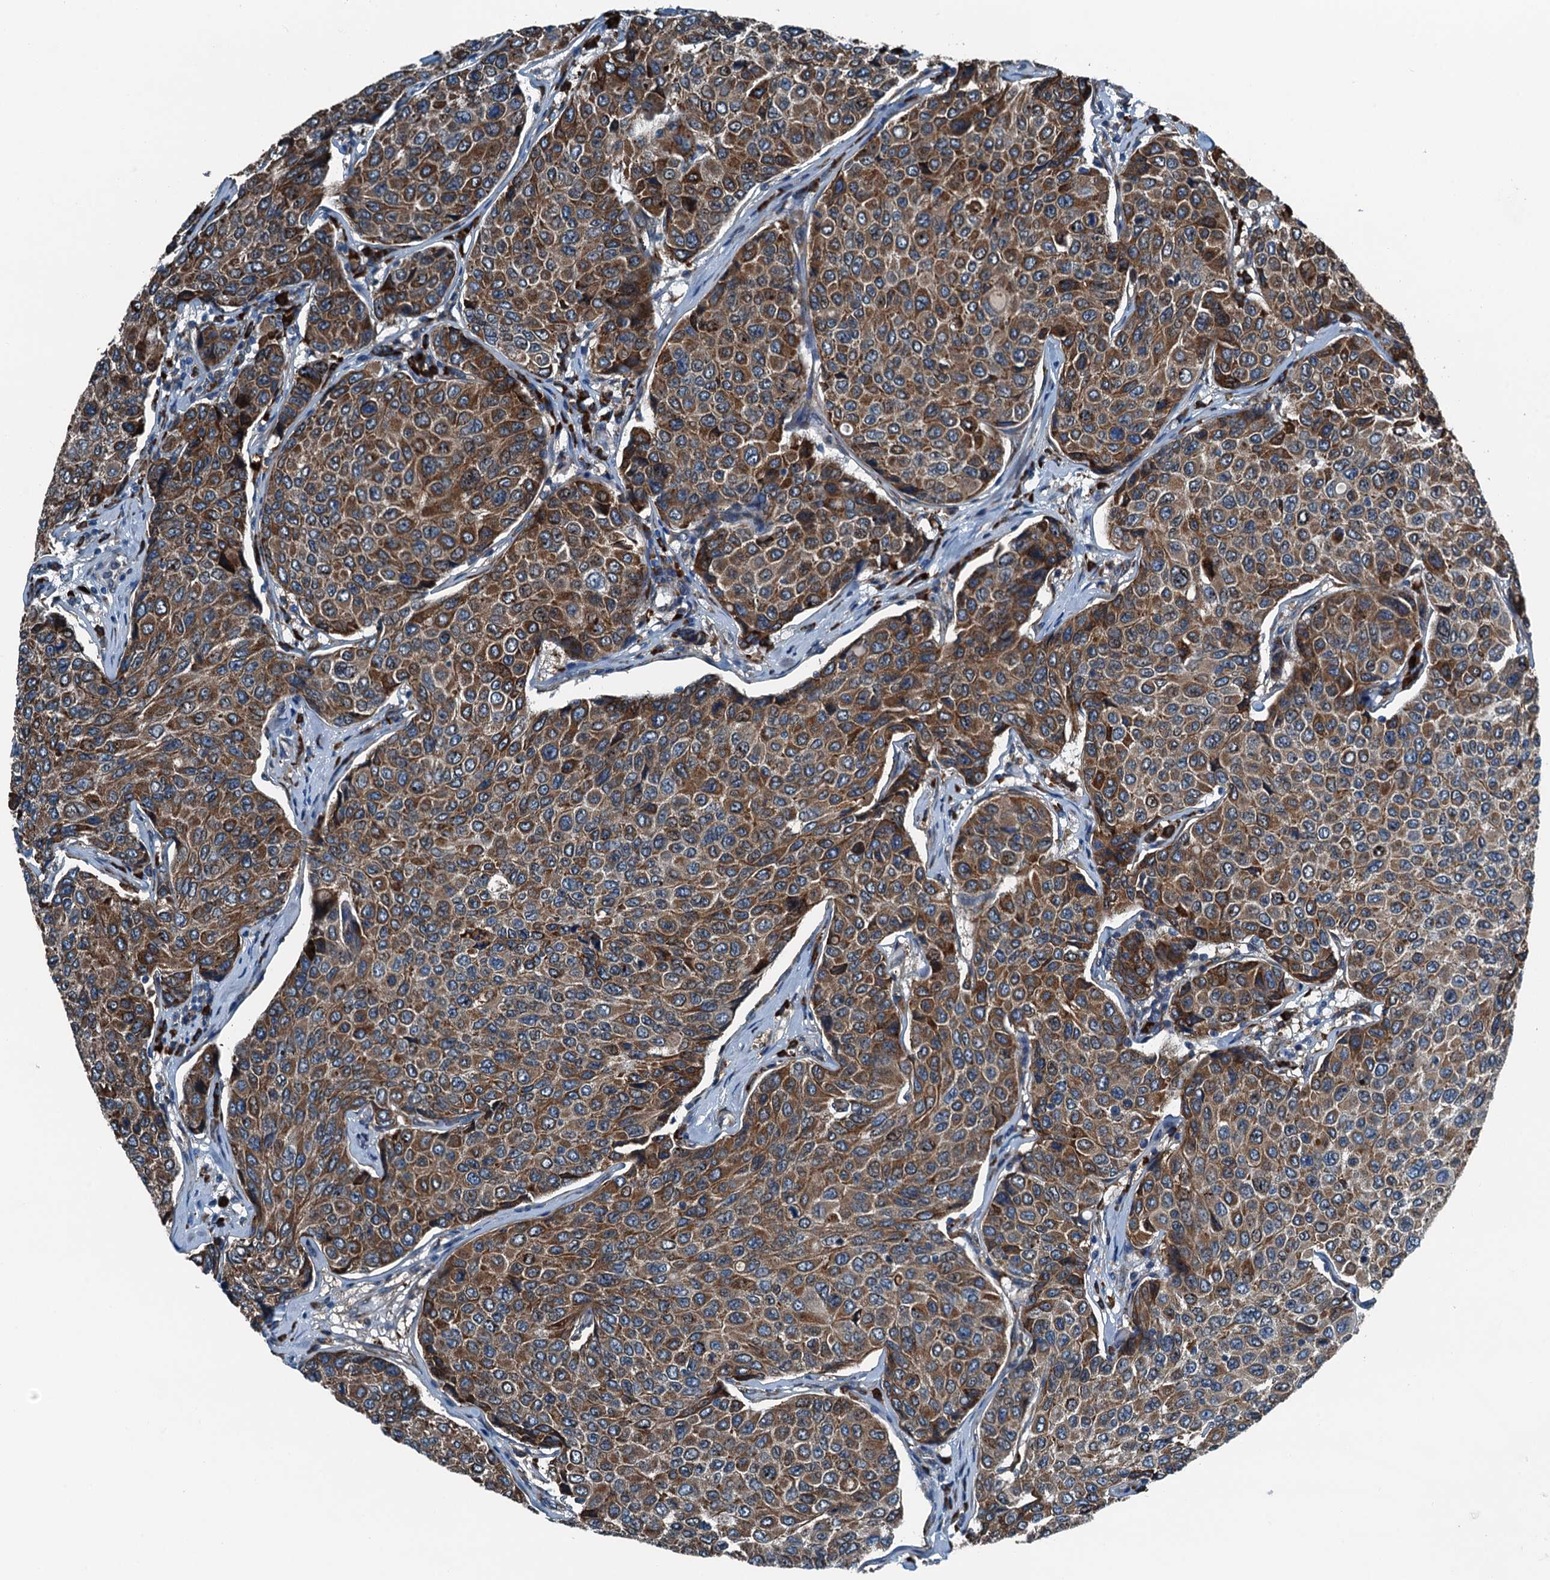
{"staining": {"intensity": "moderate", "quantity": ">75%", "location": "cytoplasmic/membranous"}, "tissue": "breast cancer", "cell_type": "Tumor cells", "image_type": "cancer", "snomed": [{"axis": "morphology", "description": "Duct carcinoma"}, {"axis": "topography", "description": "Breast"}], "caption": "There is medium levels of moderate cytoplasmic/membranous expression in tumor cells of breast infiltrating ductal carcinoma, as demonstrated by immunohistochemical staining (brown color).", "gene": "TAMALIN", "patient": {"sex": "female", "age": 55}}